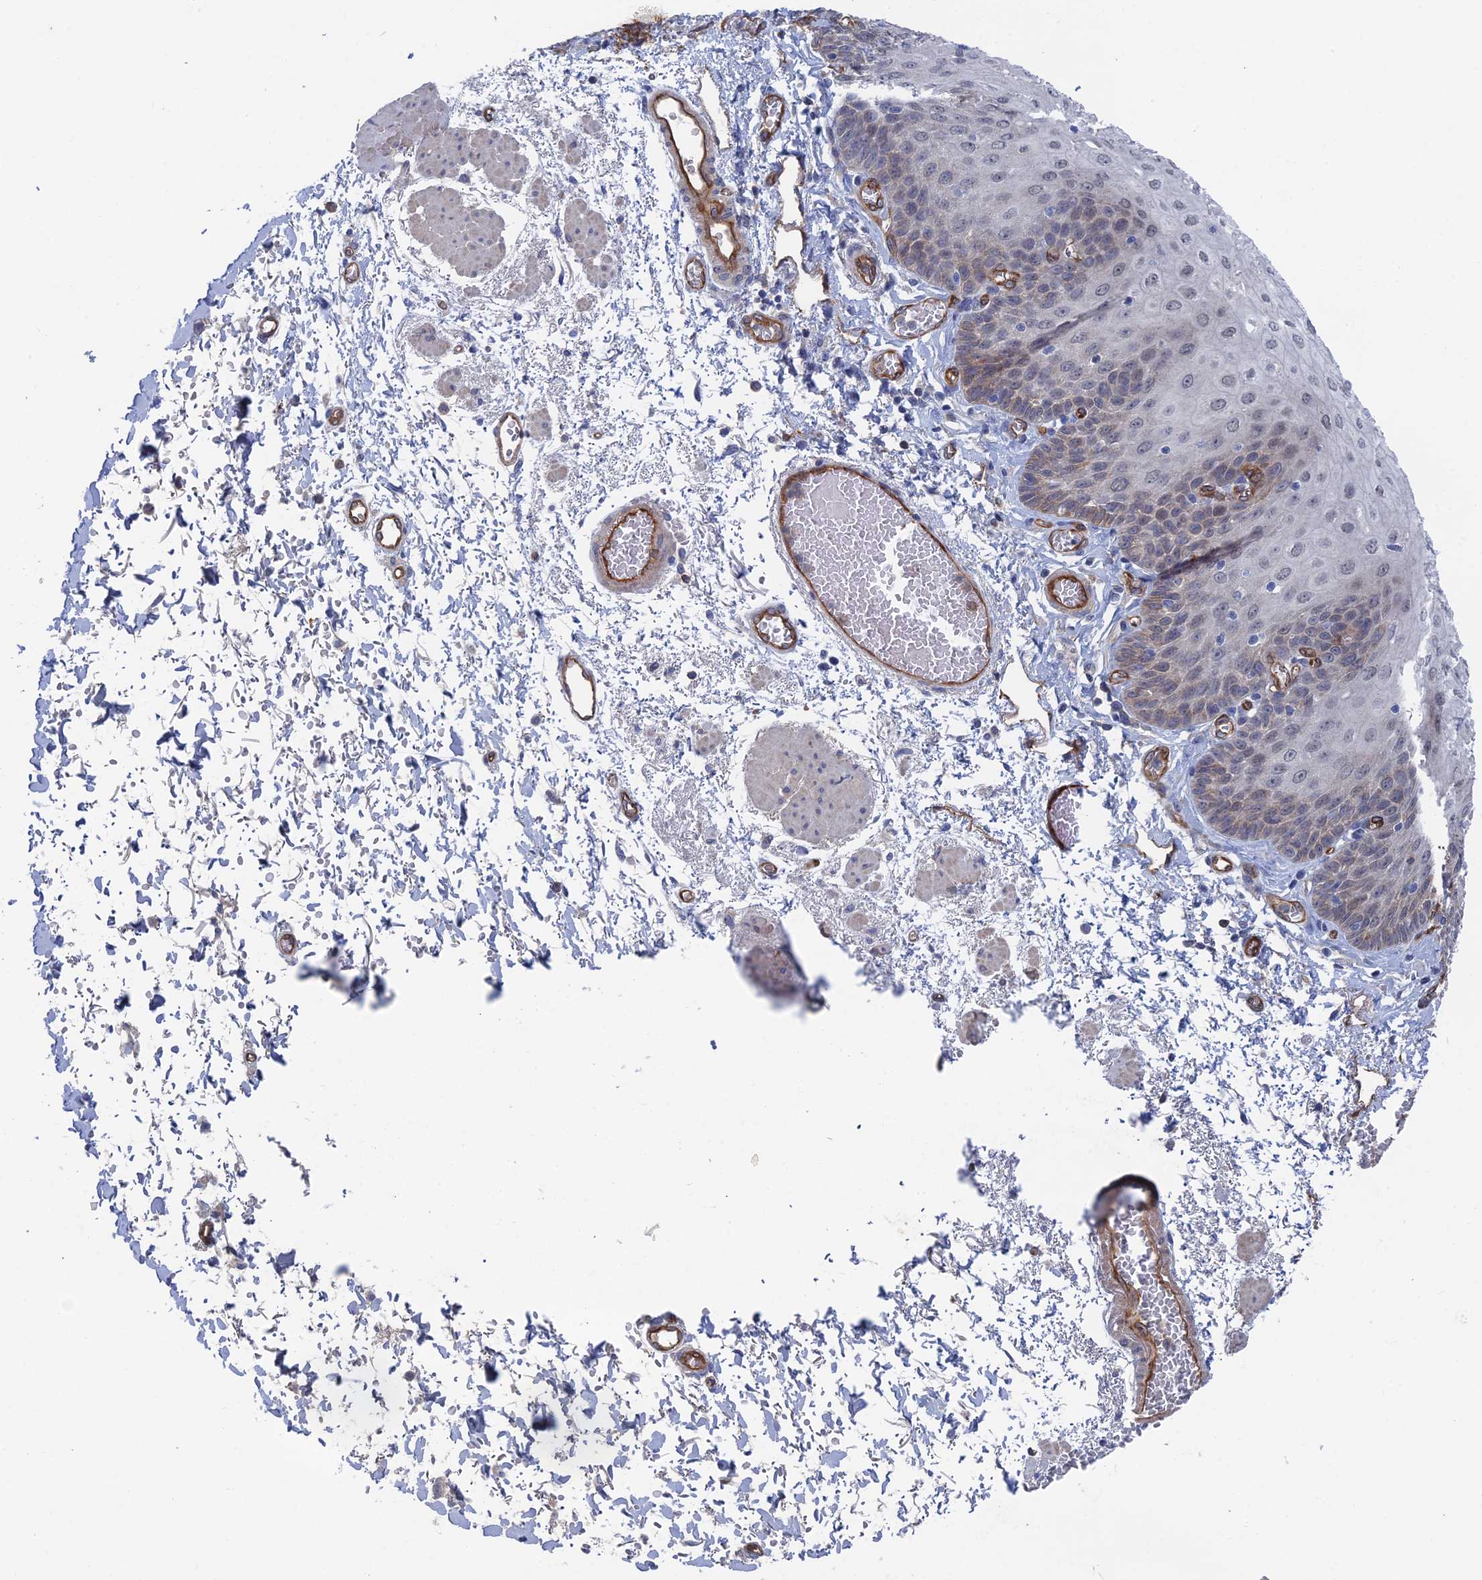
{"staining": {"intensity": "weak", "quantity": "<25%", "location": "cytoplasmic/membranous"}, "tissue": "esophagus", "cell_type": "Squamous epithelial cells", "image_type": "normal", "snomed": [{"axis": "morphology", "description": "Normal tissue, NOS"}, {"axis": "topography", "description": "Esophagus"}], "caption": "DAB (3,3'-diaminobenzidine) immunohistochemical staining of unremarkable esophagus shows no significant expression in squamous epithelial cells. (Stains: DAB (3,3'-diaminobenzidine) immunohistochemistry (IHC) with hematoxylin counter stain, Microscopy: brightfield microscopy at high magnification).", "gene": "ARAP3", "patient": {"sex": "male", "age": 81}}